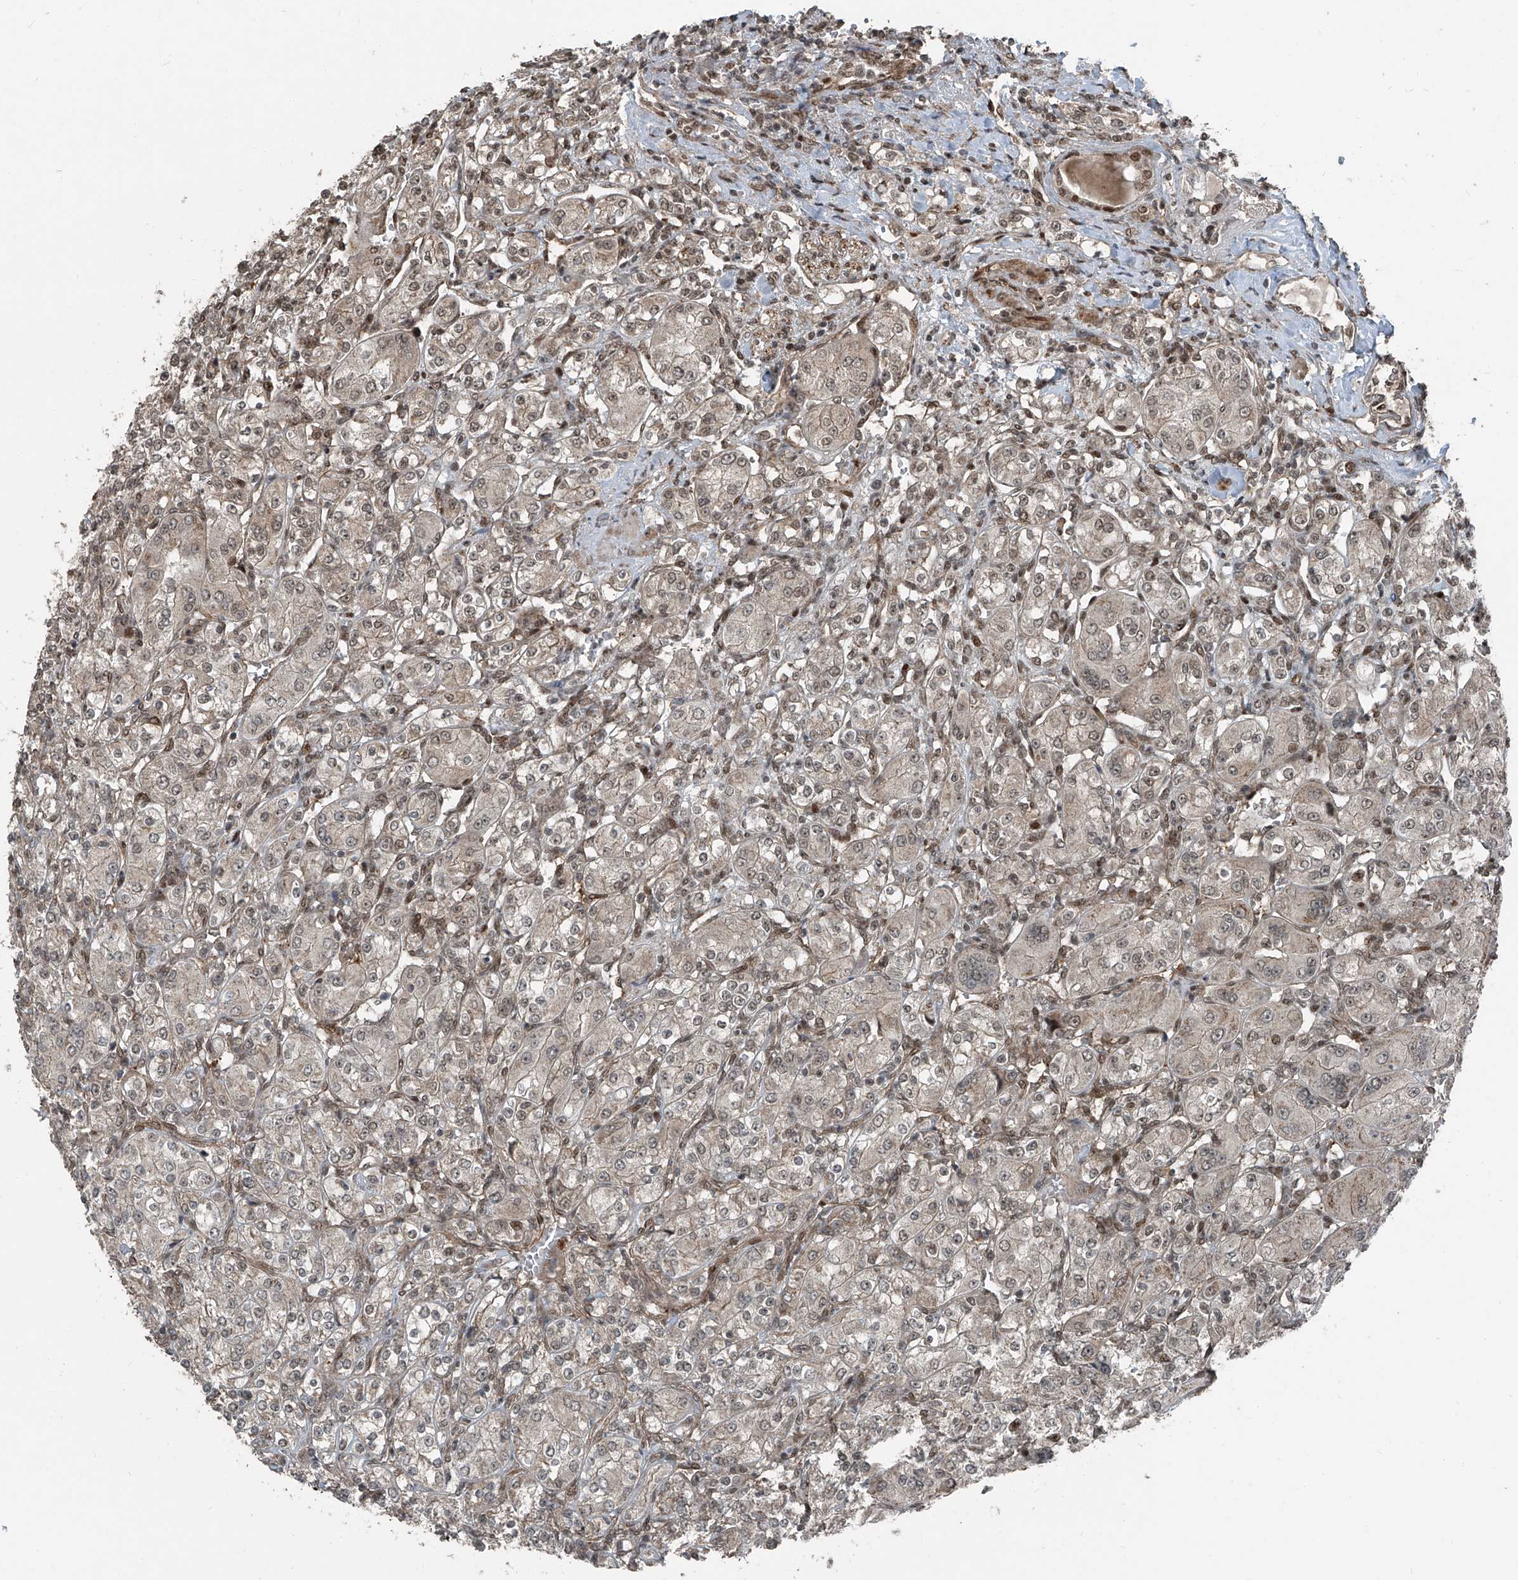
{"staining": {"intensity": "weak", "quantity": ">75%", "location": "nuclear"}, "tissue": "renal cancer", "cell_type": "Tumor cells", "image_type": "cancer", "snomed": [{"axis": "morphology", "description": "Adenocarcinoma, NOS"}, {"axis": "topography", "description": "Kidney"}], "caption": "Immunohistochemistry (IHC) histopathology image of neoplastic tissue: human renal adenocarcinoma stained using immunohistochemistry demonstrates low levels of weak protein expression localized specifically in the nuclear of tumor cells, appearing as a nuclear brown color.", "gene": "ZNF570", "patient": {"sex": "male", "age": 77}}